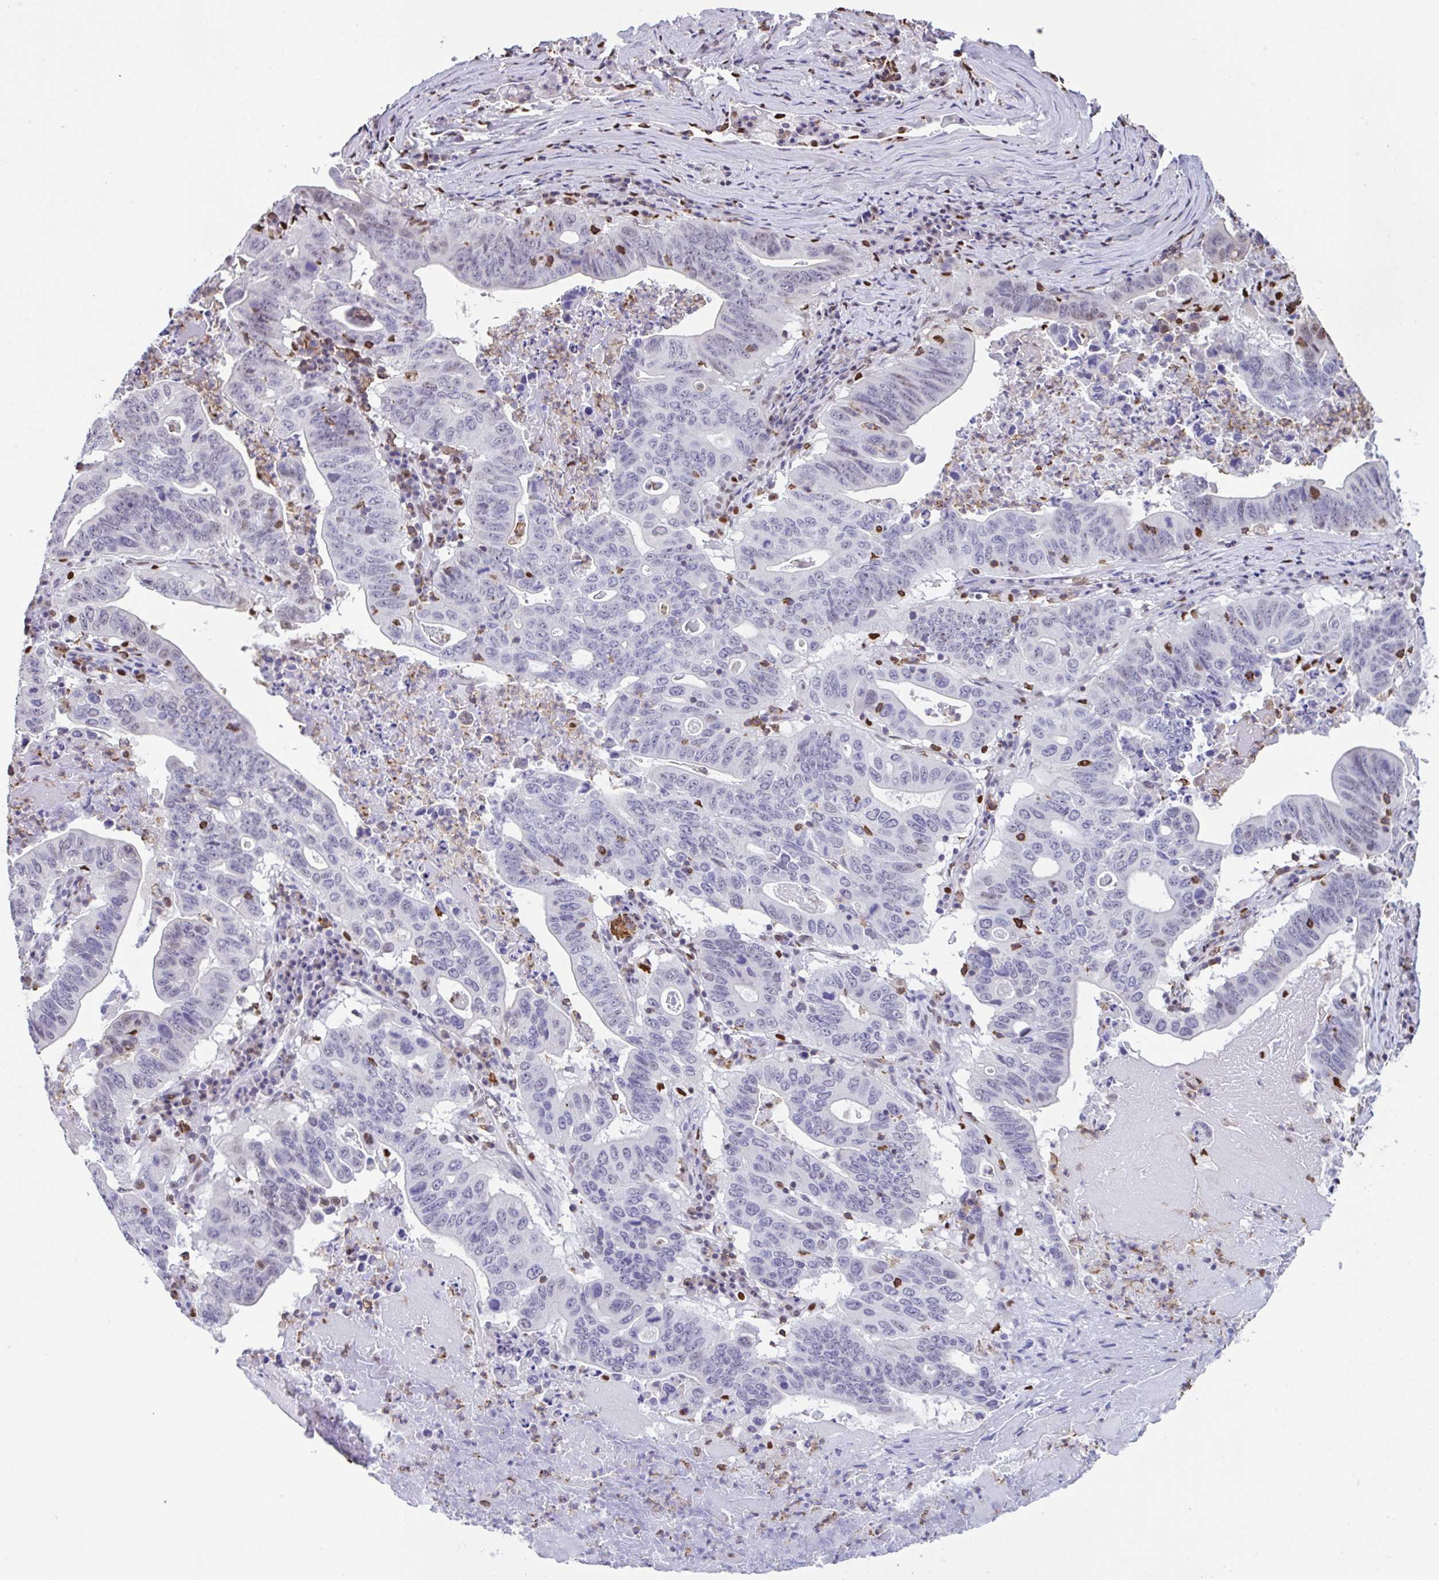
{"staining": {"intensity": "negative", "quantity": "none", "location": "none"}, "tissue": "lung cancer", "cell_type": "Tumor cells", "image_type": "cancer", "snomed": [{"axis": "morphology", "description": "Adenocarcinoma, NOS"}, {"axis": "topography", "description": "Lung"}], "caption": "Immunohistochemistry photomicrograph of human lung cancer stained for a protein (brown), which shows no positivity in tumor cells. (Immunohistochemistry, brightfield microscopy, high magnification).", "gene": "BTBD10", "patient": {"sex": "female", "age": 60}}